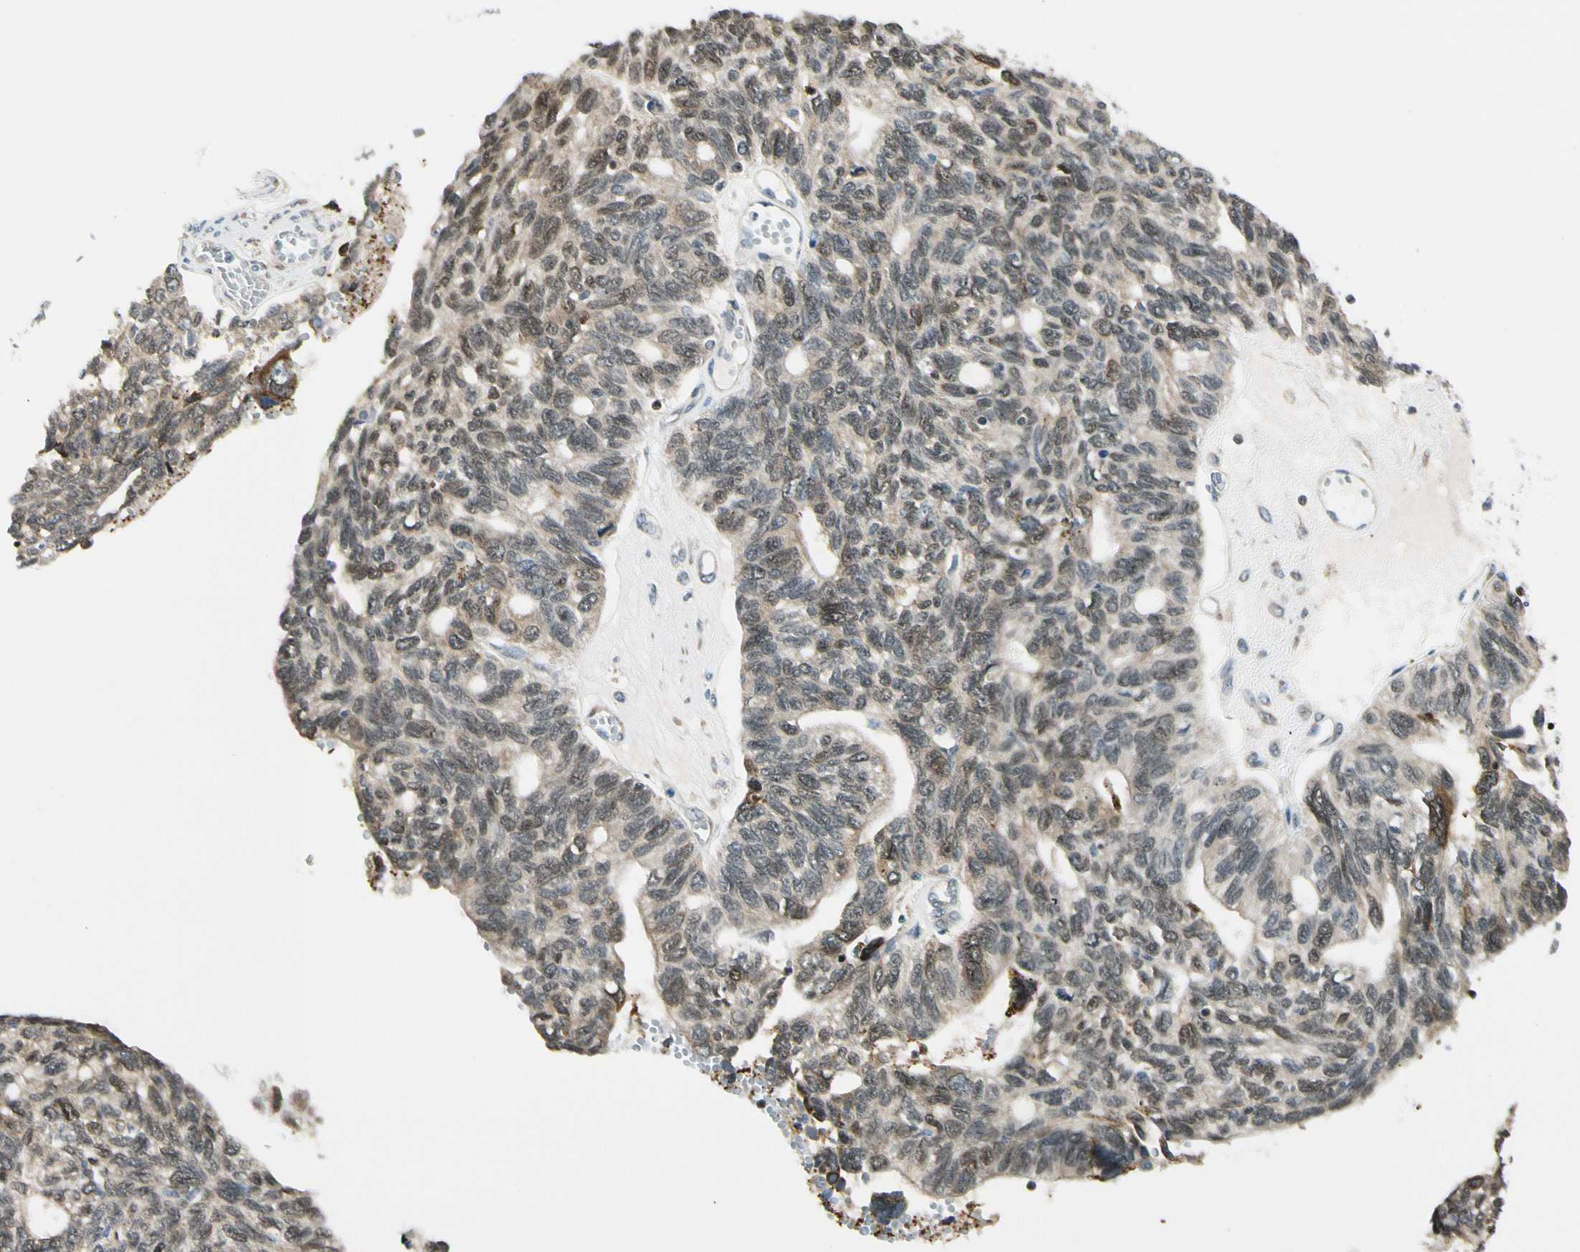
{"staining": {"intensity": "weak", "quantity": ">75%", "location": "cytoplasmic/membranous,nuclear"}, "tissue": "ovarian cancer", "cell_type": "Tumor cells", "image_type": "cancer", "snomed": [{"axis": "morphology", "description": "Cystadenocarcinoma, serous, NOS"}, {"axis": "topography", "description": "Ovary"}], "caption": "Weak cytoplasmic/membranous and nuclear protein positivity is present in about >75% of tumor cells in ovarian serous cystadenocarcinoma.", "gene": "DAXX", "patient": {"sex": "female", "age": 79}}